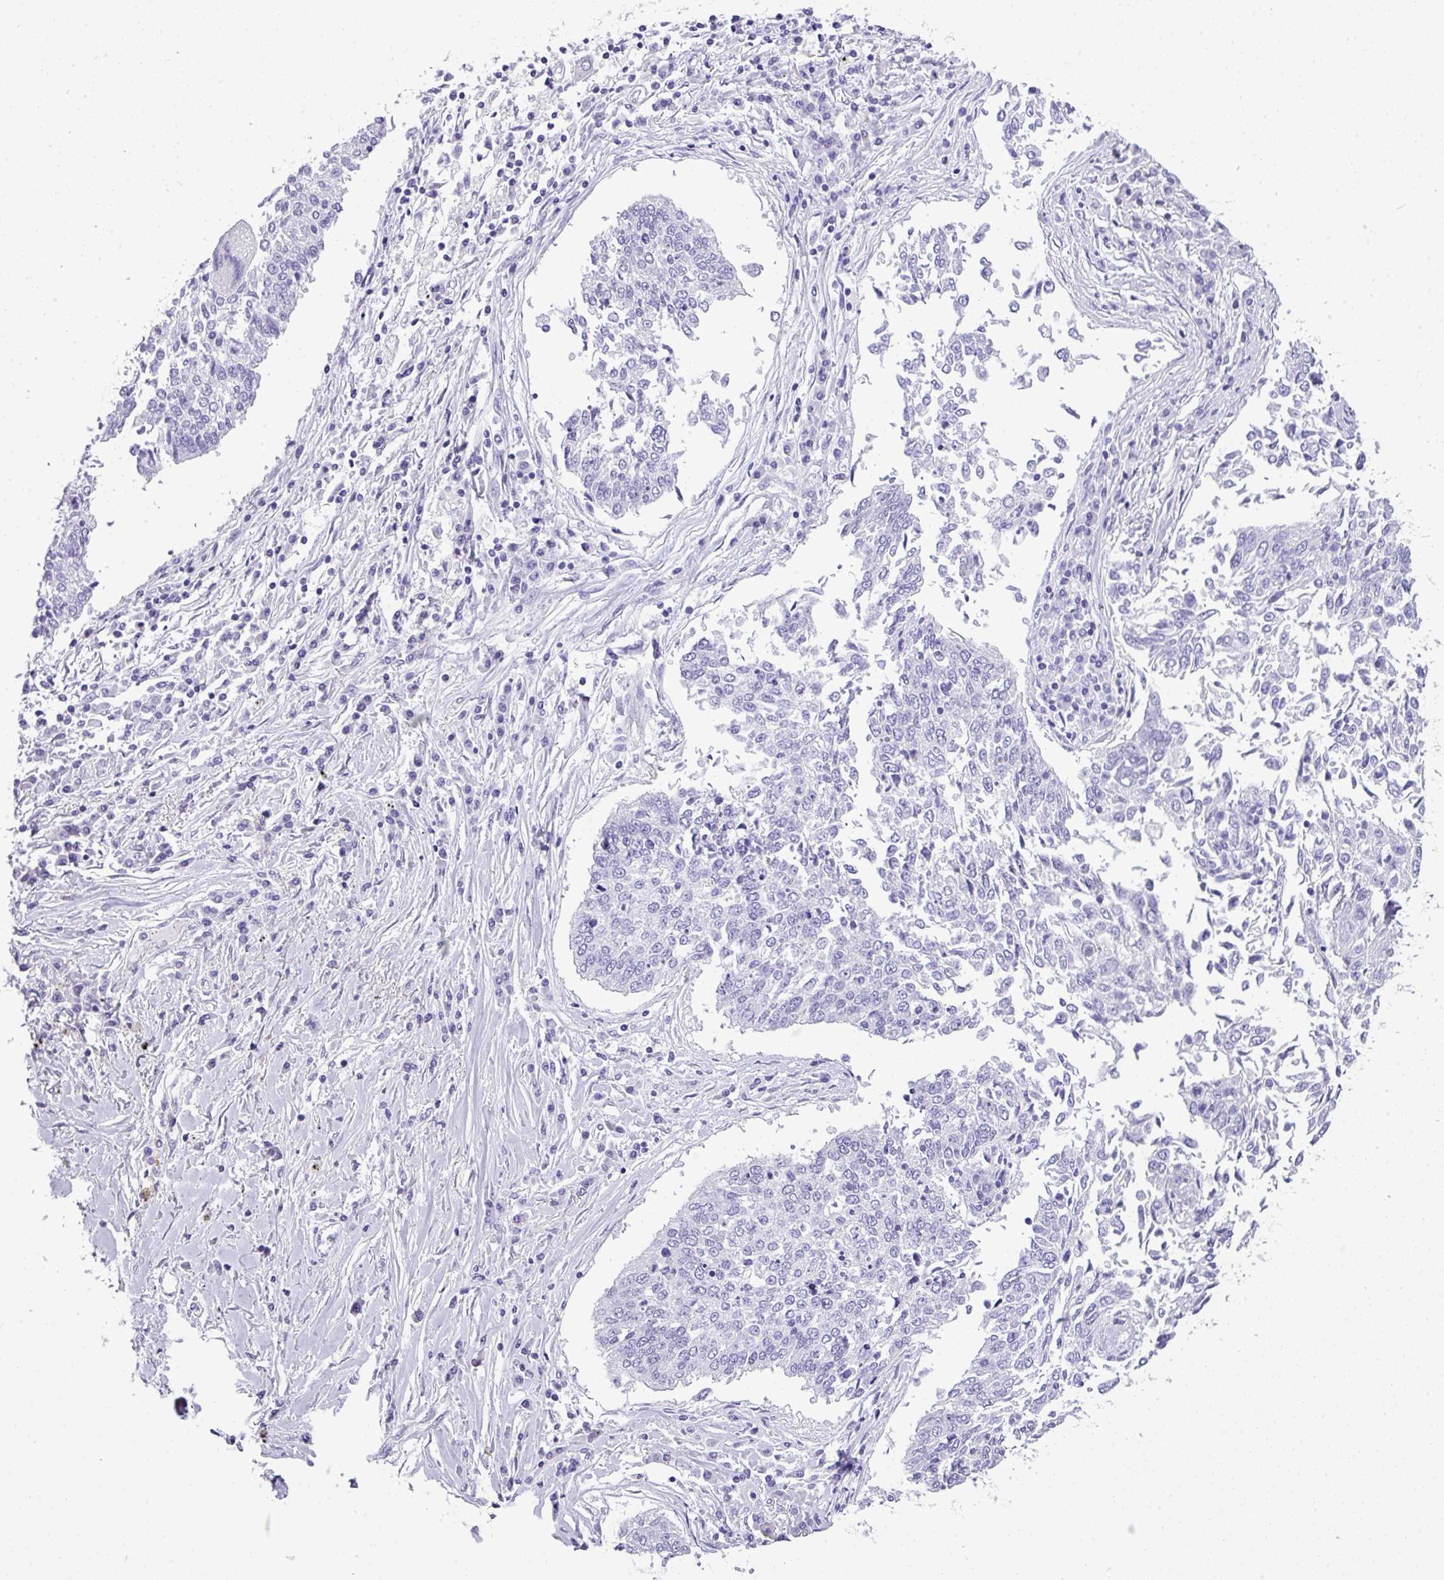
{"staining": {"intensity": "negative", "quantity": "none", "location": "none"}, "tissue": "lung cancer", "cell_type": "Tumor cells", "image_type": "cancer", "snomed": [{"axis": "morphology", "description": "Normal tissue, NOS"}, {"axis": "morphology", "description": "Squamous cell carcinoma, NOS"}, {"axis": "topography", "description": "Cartilage tissue"}, {"axis": "topography", "description": "Bronchus"}, {"axis": "topography", "description": "Lung"}, {"axis": "topography", "description": "Peripheral nerve tissue"}], "caption": "Protein analysis of lung cancer exhibits no significant staining in tumor cells.", "gene": "TNP1", "patient": {"sex": "female", "age": 49}}